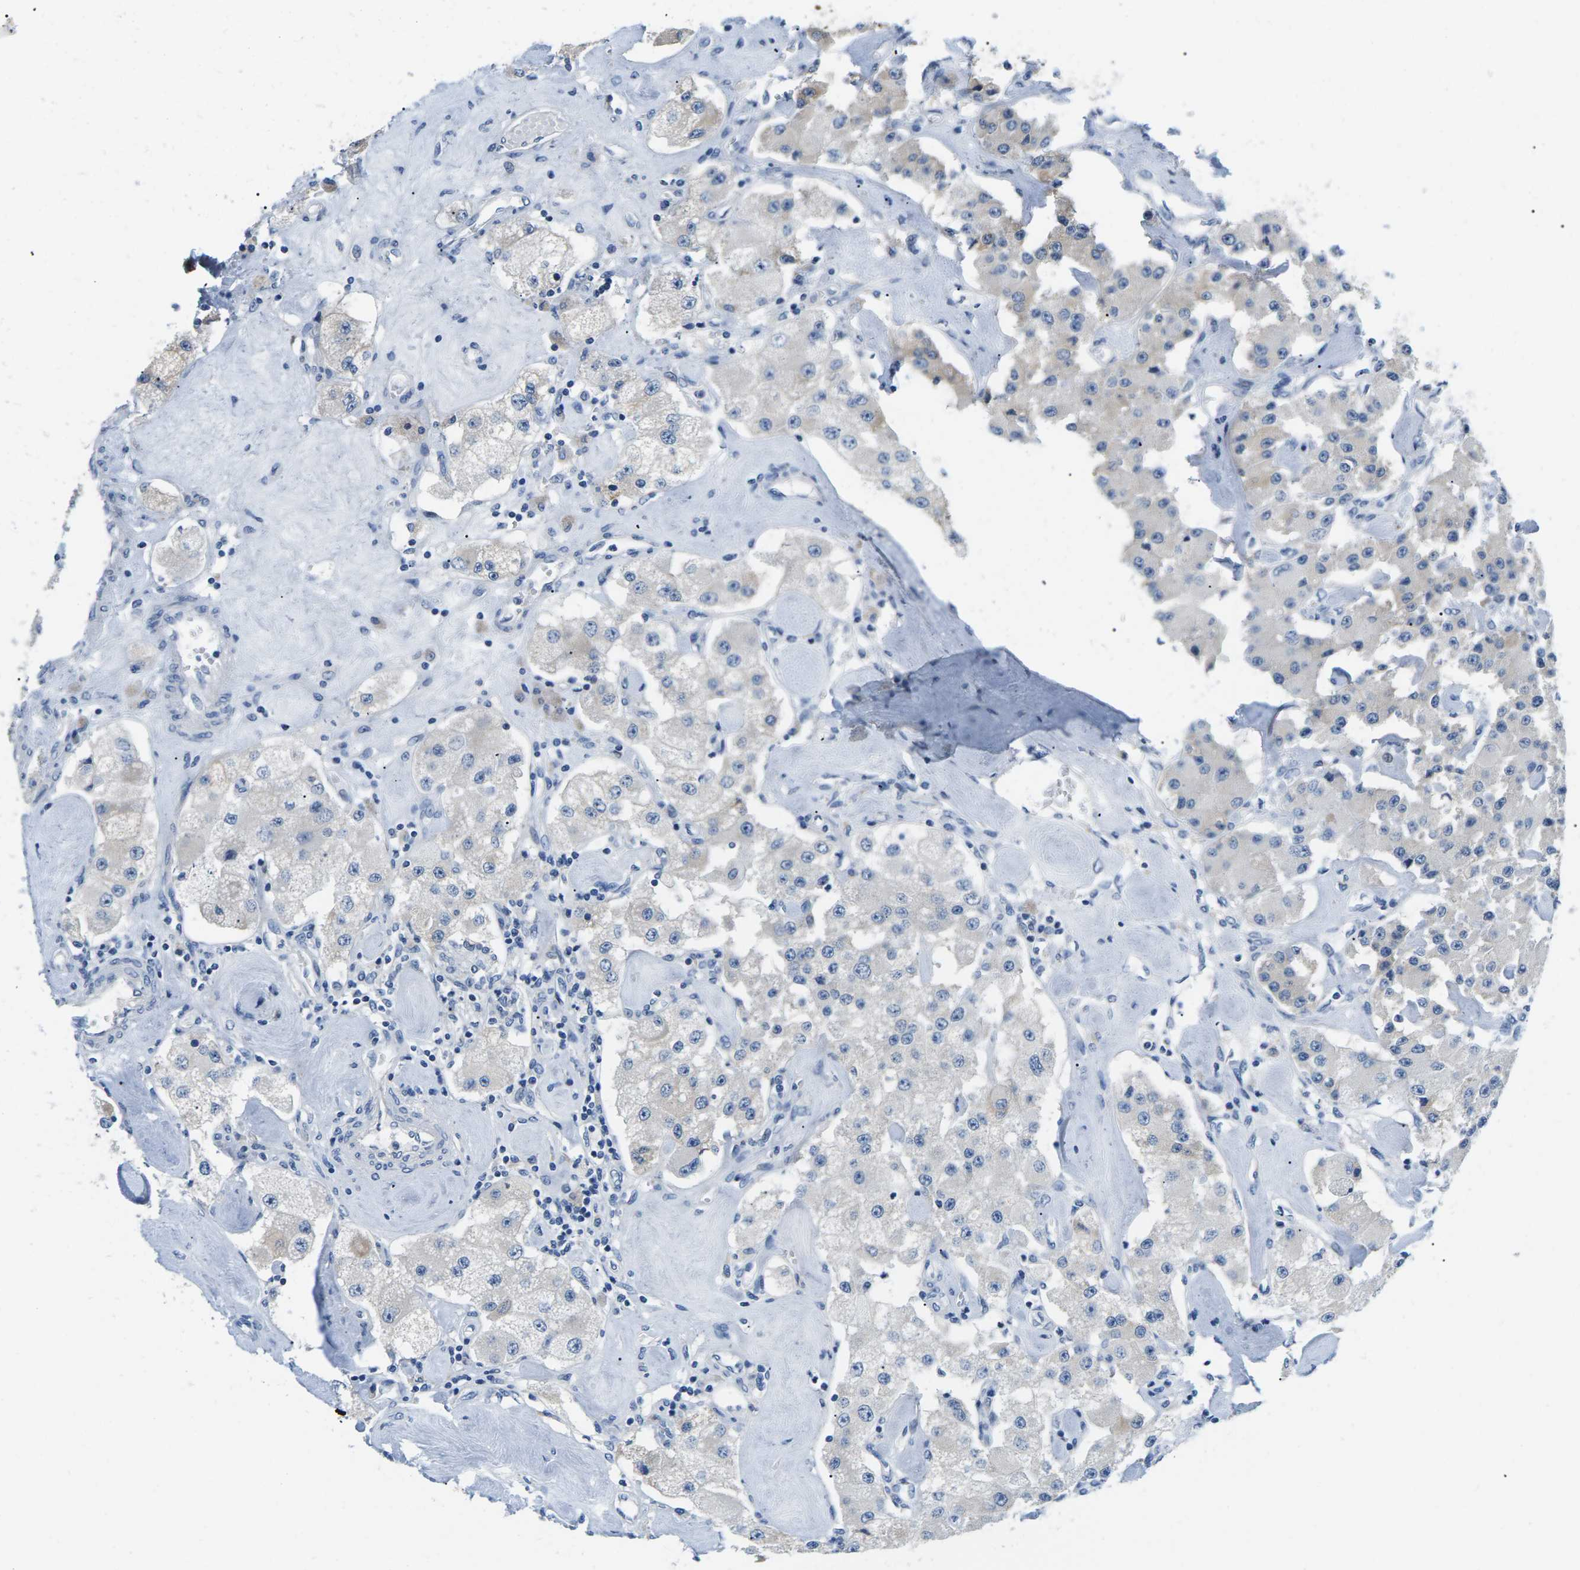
{"staining": {"intensity": "weak", "quantity": "<25%", "location": "cytoplasmic/membranous"}, "tissue": "carcinoid", "cell_type": "Tumor cells", "image_type": "cancer", "snomed": [{"axis": "morphology", "description": "Carcinoid, malignant, NOS"}, {"axis": "topography", "description": "Pancreas"}], "caption": "Immunohistochemistry (IHC) micrograph of neoplastic tissue: human malignant carcinoid stained with DAB displays no significant protein staining in tumor cells. The staining was performed using DAB (3,3'-diaminobenzidine) to visualize the protein expression in brown, while the nuclei were stained in blue with hematoxylin (Magnification: 20x).", "gene": "TSPAN2", "patient": {"sex": "male", "age": 41}}